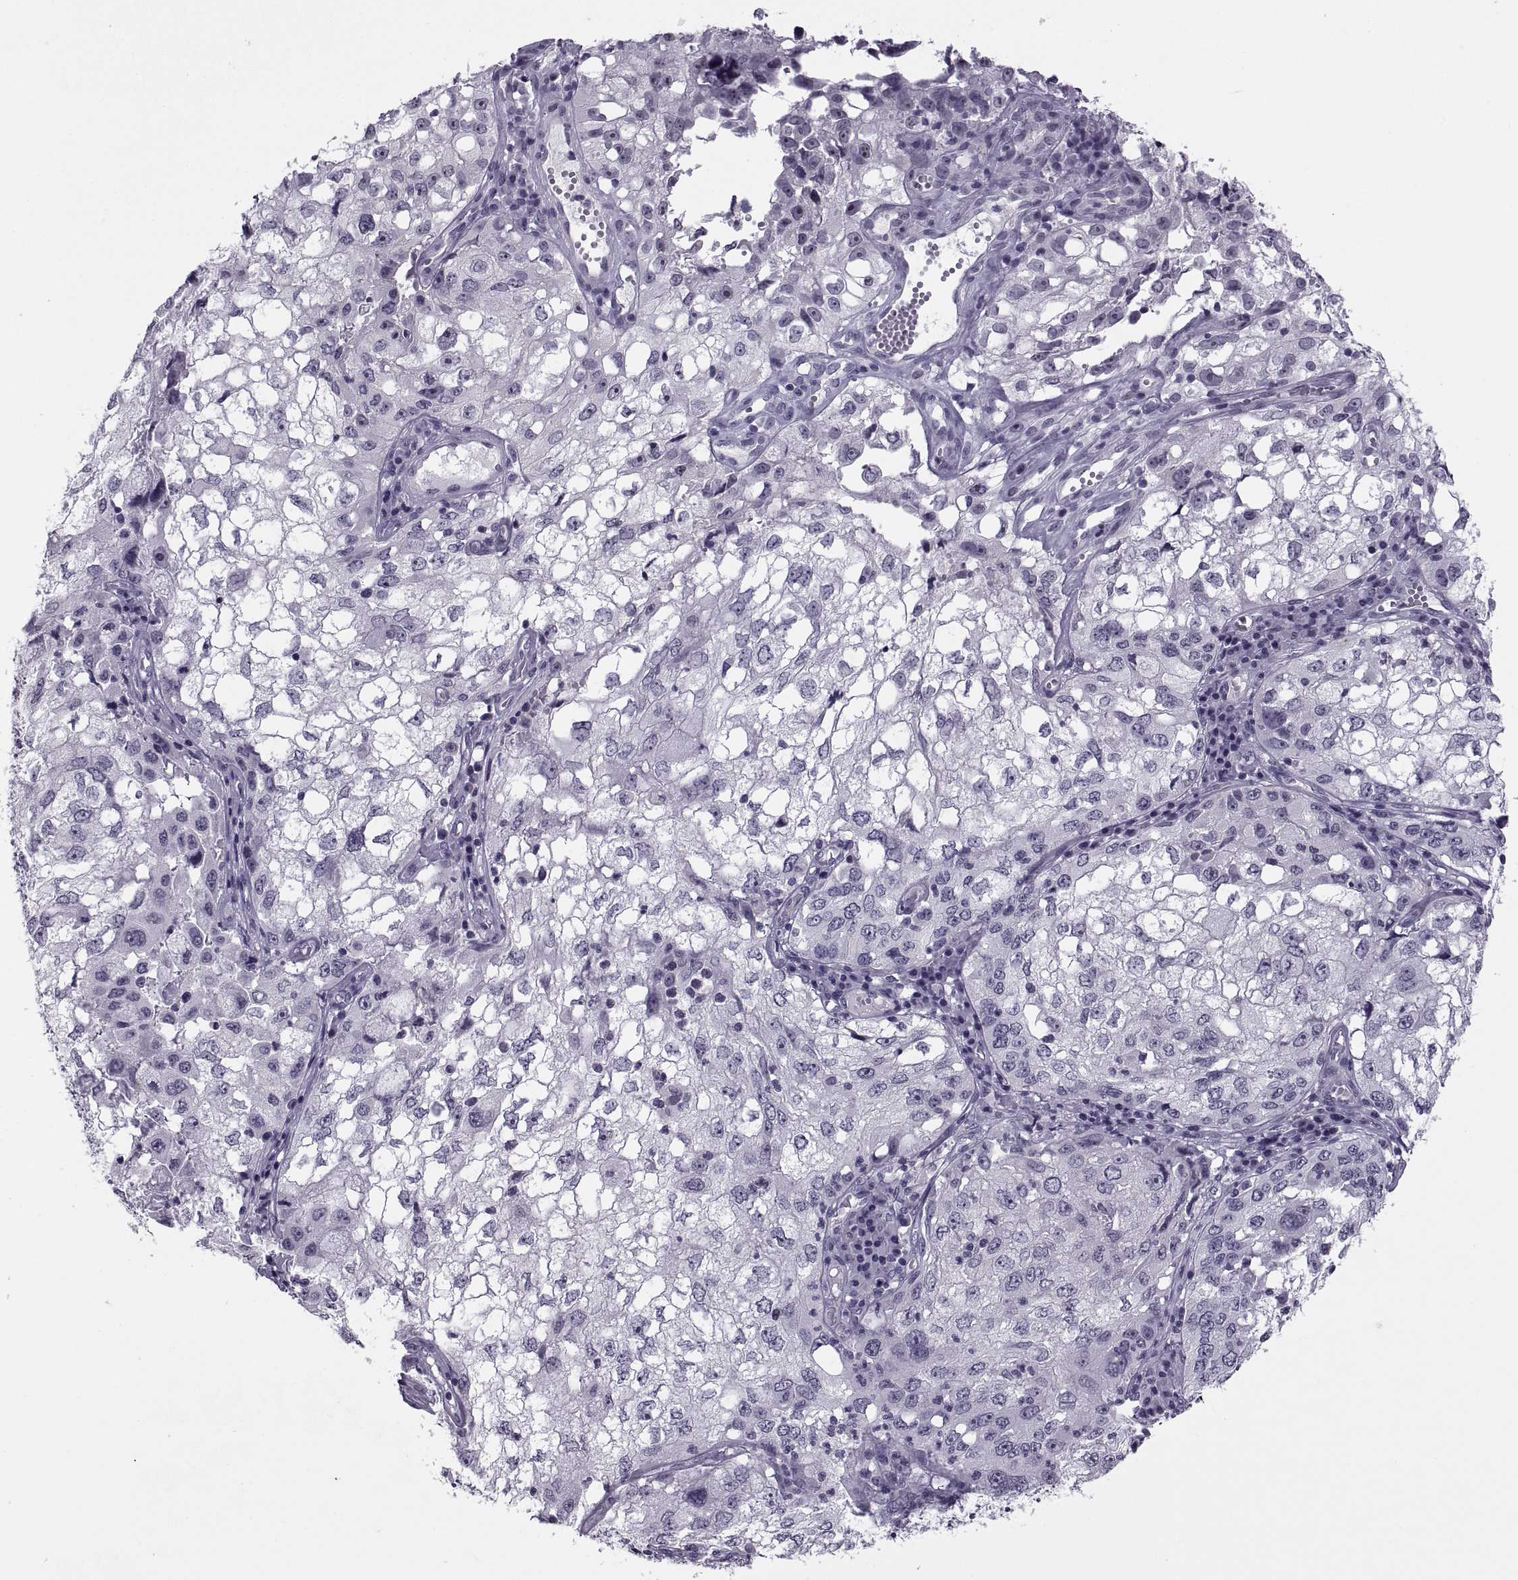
{"staining": {"intensity": "negative", "quantity": "none", "location": "none"}, "tissue": "cervical cancer", "cell_type": "Tumor cells", "image_type": "cancer", "snomed": [{"axis": "morphology", "description": "Squamous cell carcinoma, NOS"}, {"axis": "topography", "description": "Cervix"}], "caption": "An immunohistochemistry (IHC) image of cervical cancer (squamous cell carcinoma) is shown. There is no staining in tumor cells of cervical cancer (squamous cell carcinoma).", "gene": "TBC1D3G", "patient": {"sex": "female", "age": 36}}